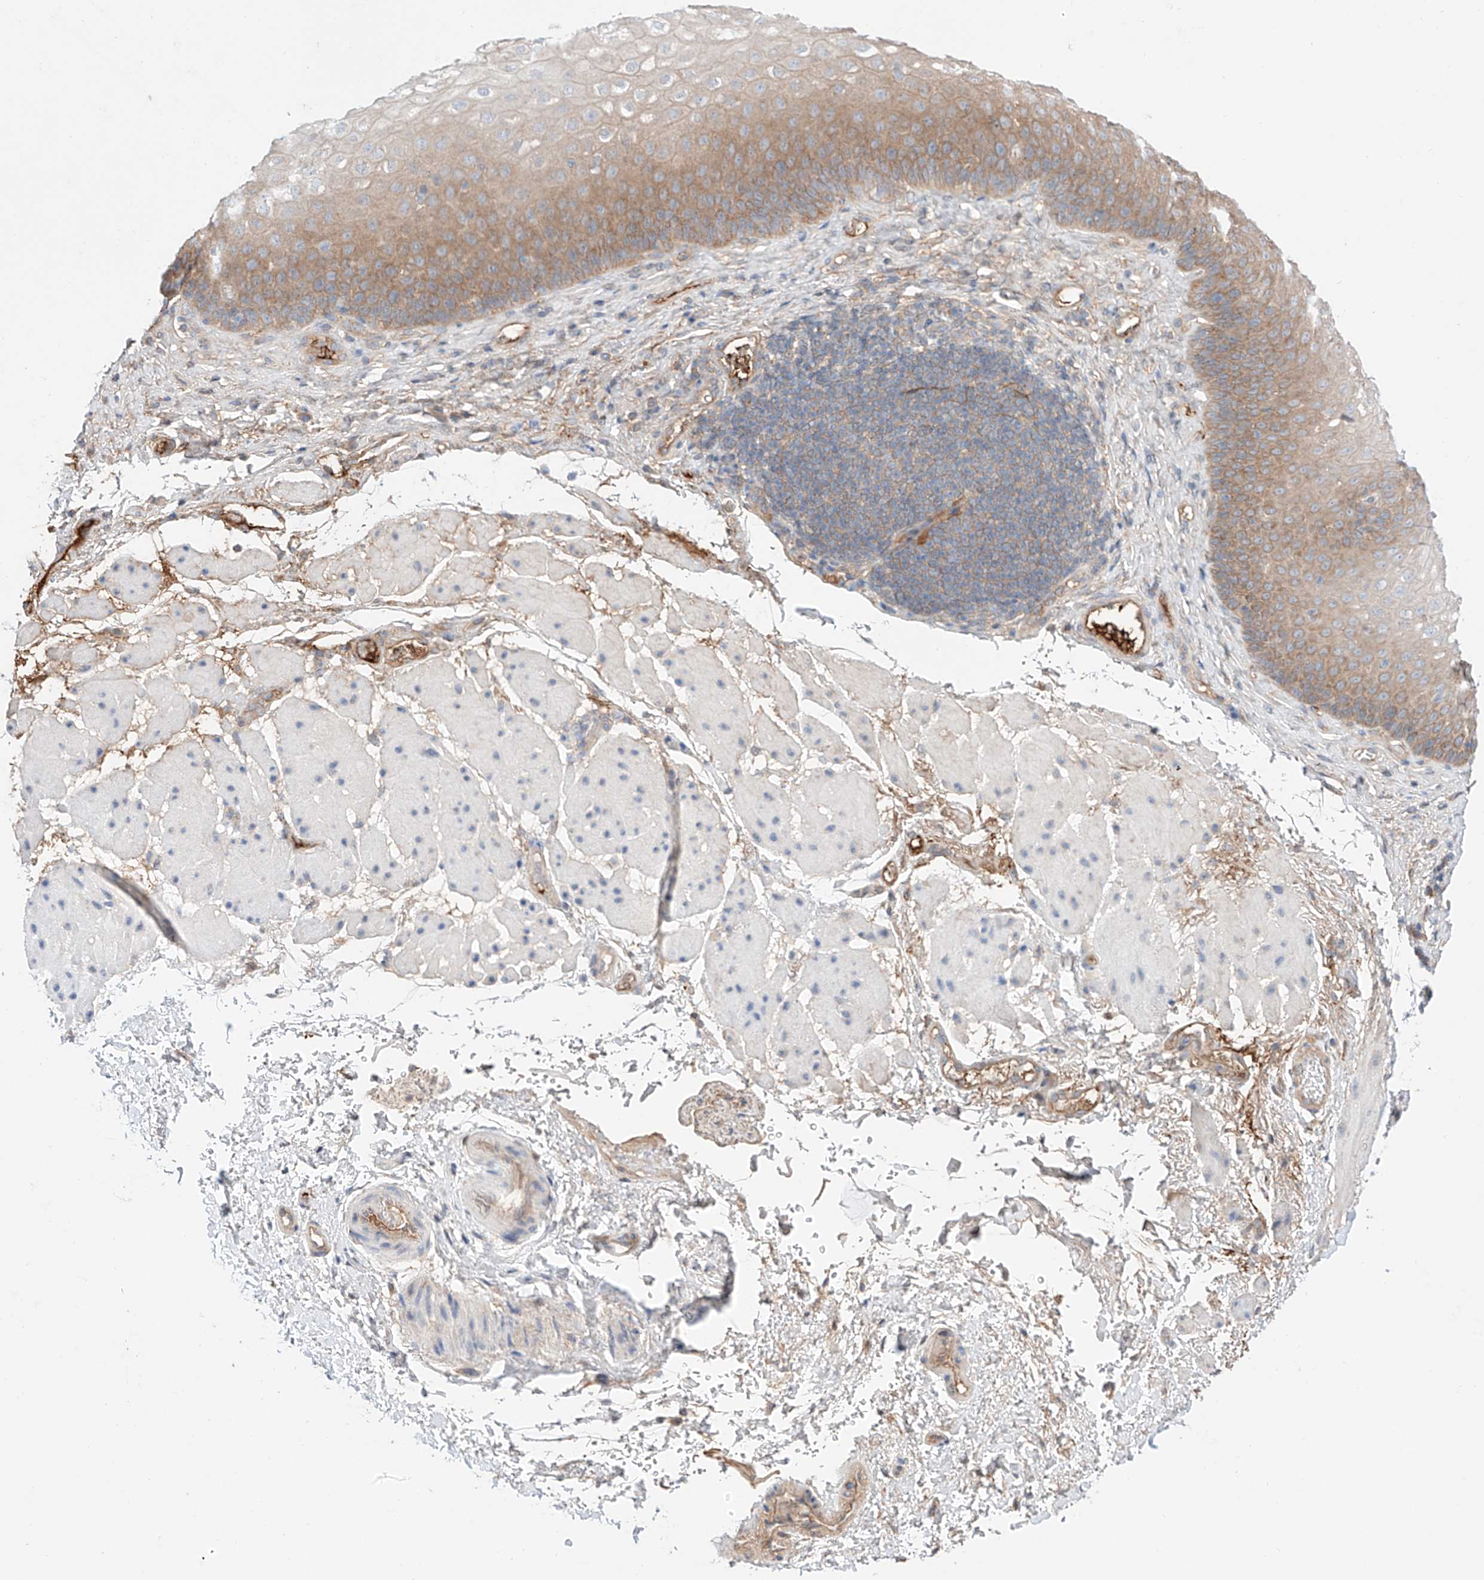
{"staining": {"intensity": "weak", "quantity": "25%-75%", "location": "cytoplasmic/membranous"}, "tissue": "esophagus", "cell_type": "Squamous epithelial cells", "image_type": "normal", "snomed": [{"axis": "morphology", "description": "Normal tissue, NOS"}, {"axis": "topography", "description": "Esophagus"}], "caption": "Weak cytoplasmic/membranous staining is present in approximately 25%-75% of squamous epithelial cells in benign esophagus.", "gene": "PGGT1B", "patient": {"sex": "female", "age": 66}}